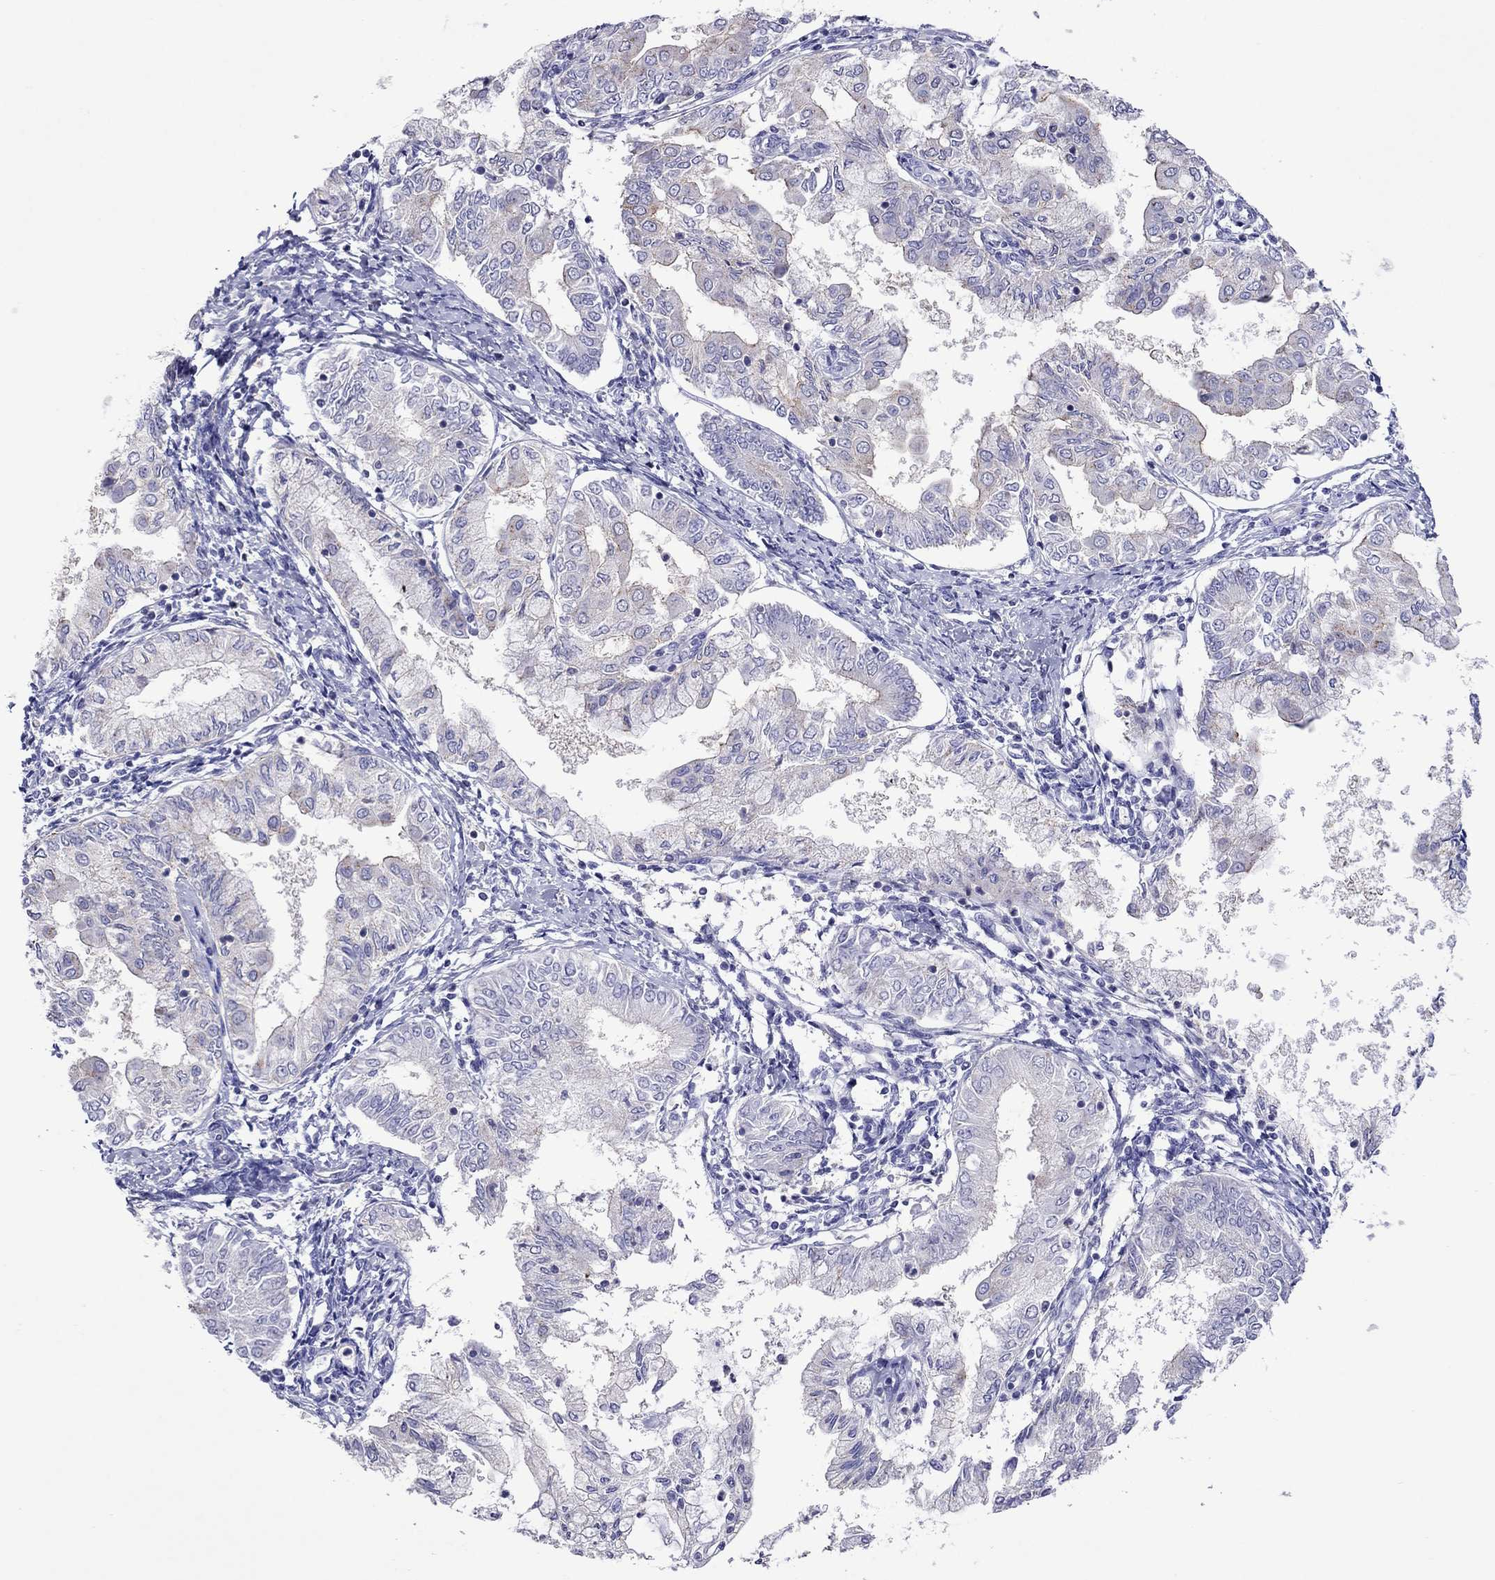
{"staining": {"intensity": "negative", "quantity": "none", "location": "none"}, "tissue": "endometrial cancer", "cell_type": "Tumor cells", "image_type": "cancer", "snomed": [{"axis": "morphology", "description": "Adenocarcinoma, NOS"}, {"axis": "topography", "description": "Endometrium"}], "caption": "Tumor cells show no significant protein positivity in adenocarcinoma (endometrial). (DAB (3,3'-diaminobenzidine) immunohistochemistry (IHC) visualized using brightfield microscopy, high magnification).", "gene": "MPZ", "patient": {"sex": "female", "age": 68}}